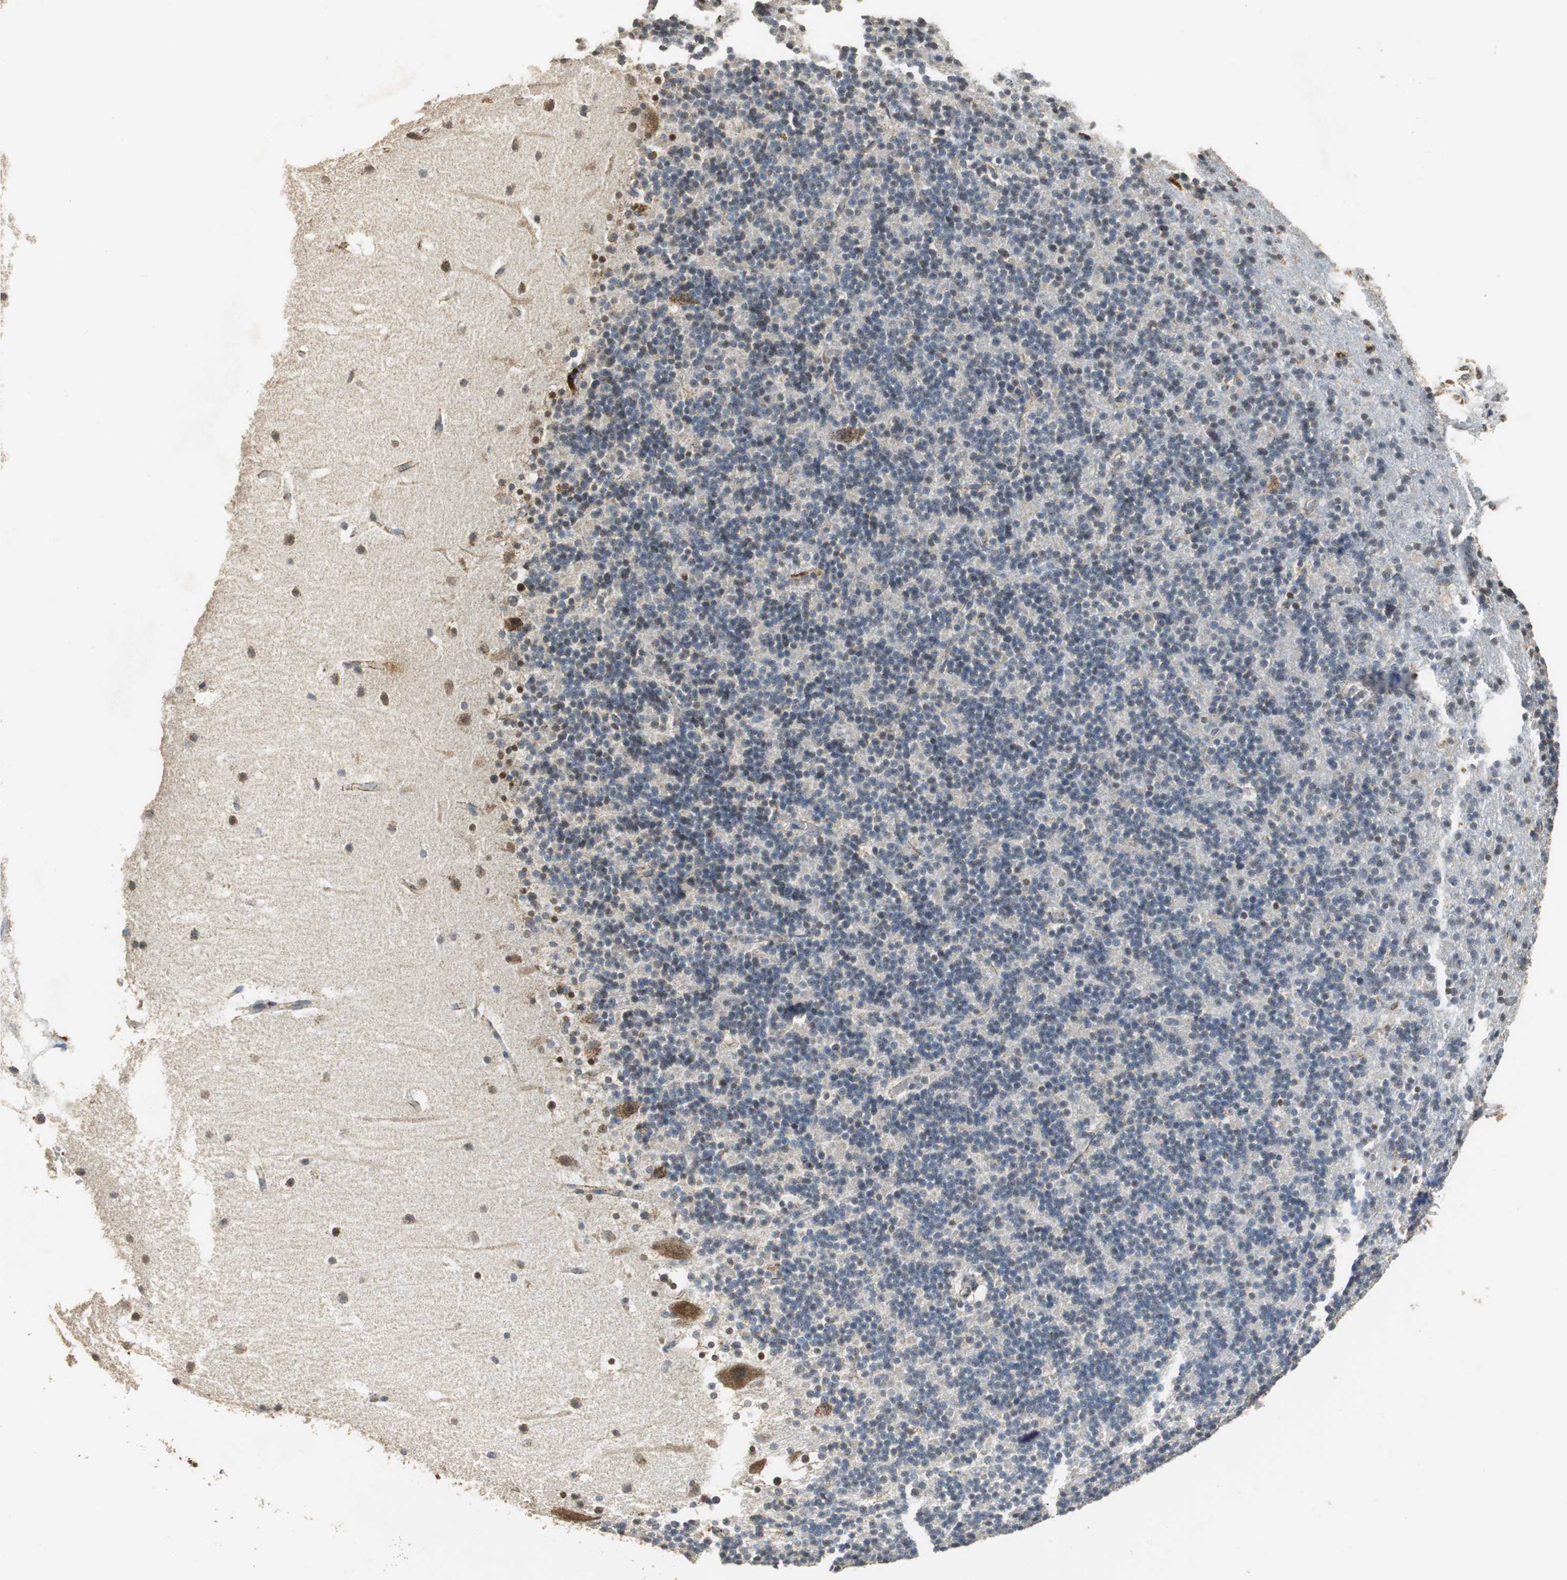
{"staining": {"intensity": "weak", "quantity": "<25%", "location": "cytoplasmic/membranous,nuclear"}, "tissue": "cerebellum", "cell_type": "Cells in granular layer", "image_type": "normal", "snomed": [{"axis": "morphology", "description": "Normal tissue, NOS"}, {"axis": "topography", "description": "Cerebellum"}], "caption": "Cells in granular layer are negative for protein expression in unremarkable human cerebellum. (DAB (3,3'-diaminobenzidine) IHC, high magnification).", "gene": "NNT", "patient": {"sex": "male", "age": 45}}